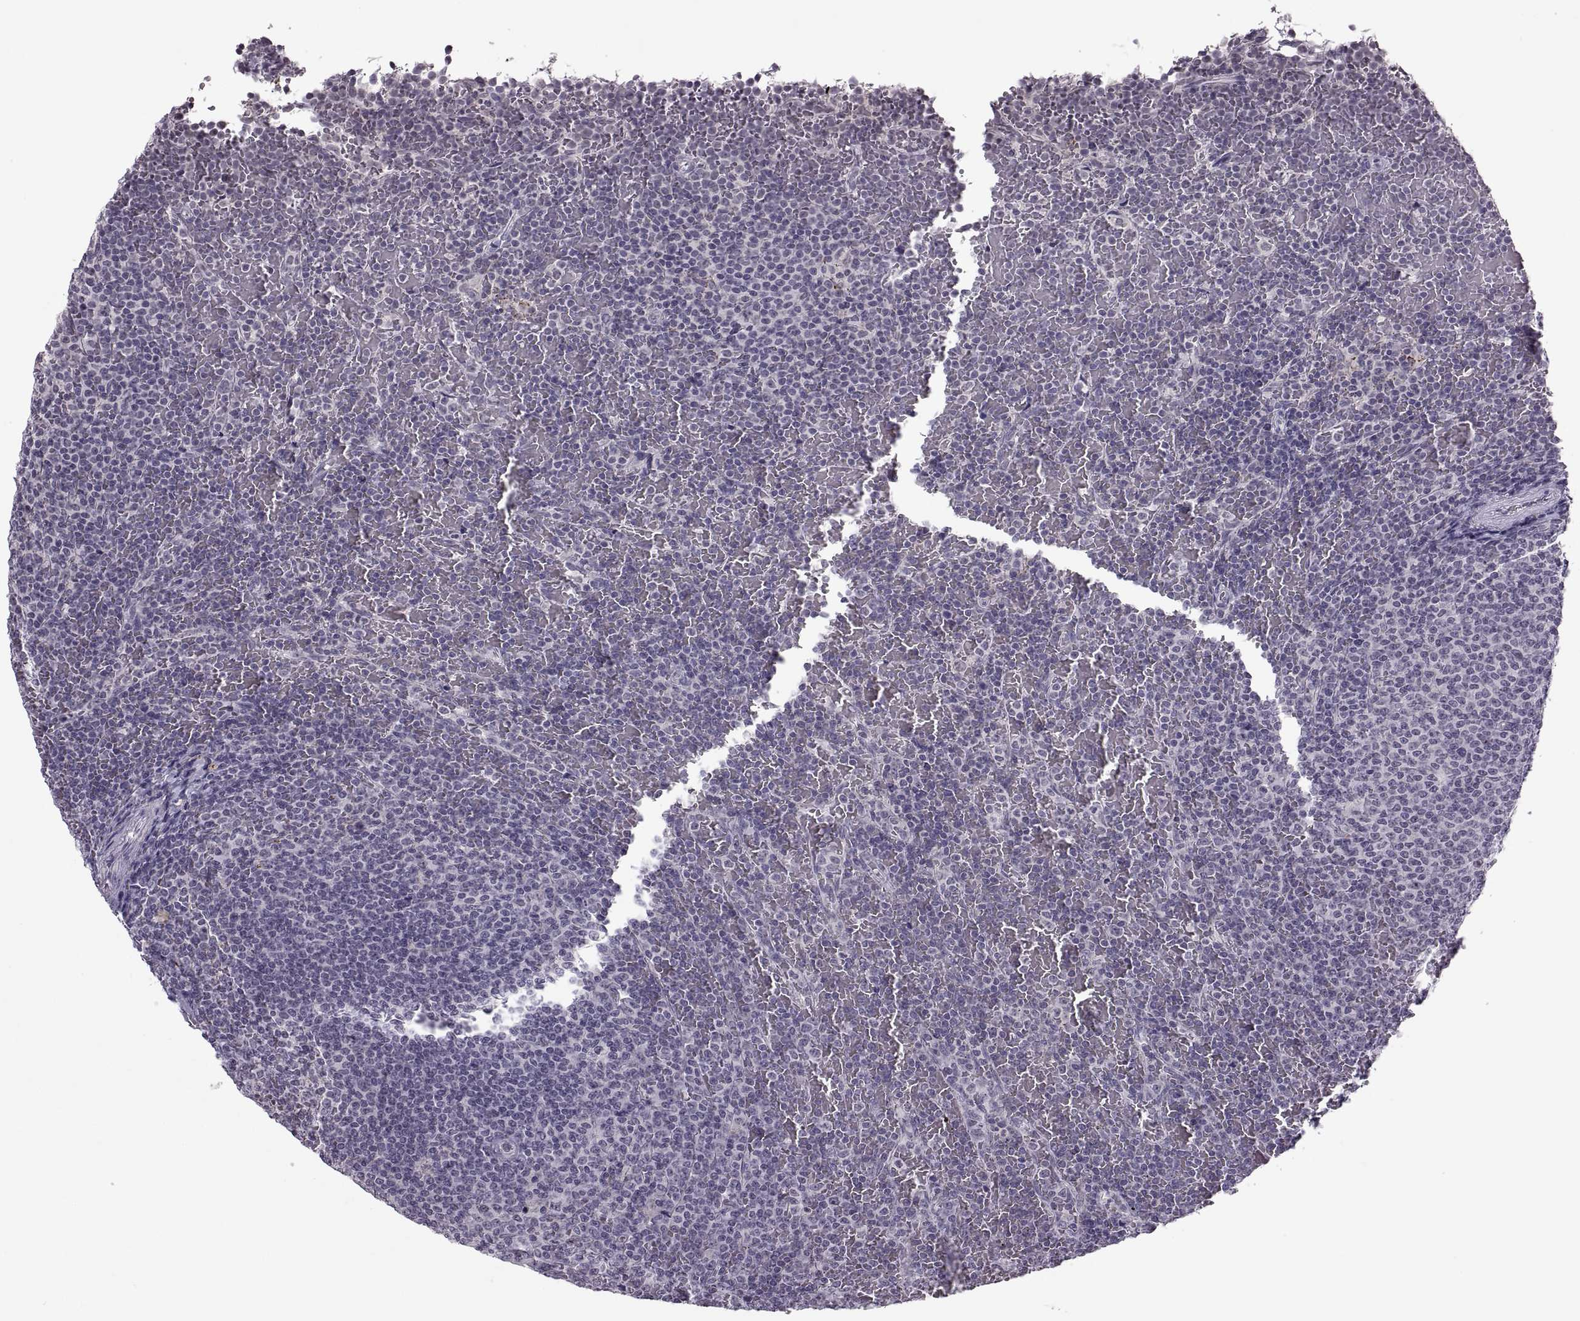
{"staining": {"intensity": "negative", "quantity": "none", "location": "none"}, "tissue": "lymphoma", "cell_type": "Tumor cells", "image_type": "cancer", "snomed": [{"axis": "morphology", "description": "Malignant lymphoma, non-Hodgkin's type, Low grade"}, {"axis": "topography", "description": "Spleen"}], "caption": "Immunohistochemistry histopathology image of neoplastic tissue: lymphoma stained with DAB (3,3'-diaminobenzidine) exhibits no significant protein expression in tumor cells.", "gene": "OTP", "patient": {"sex": "female", "age": 77}}